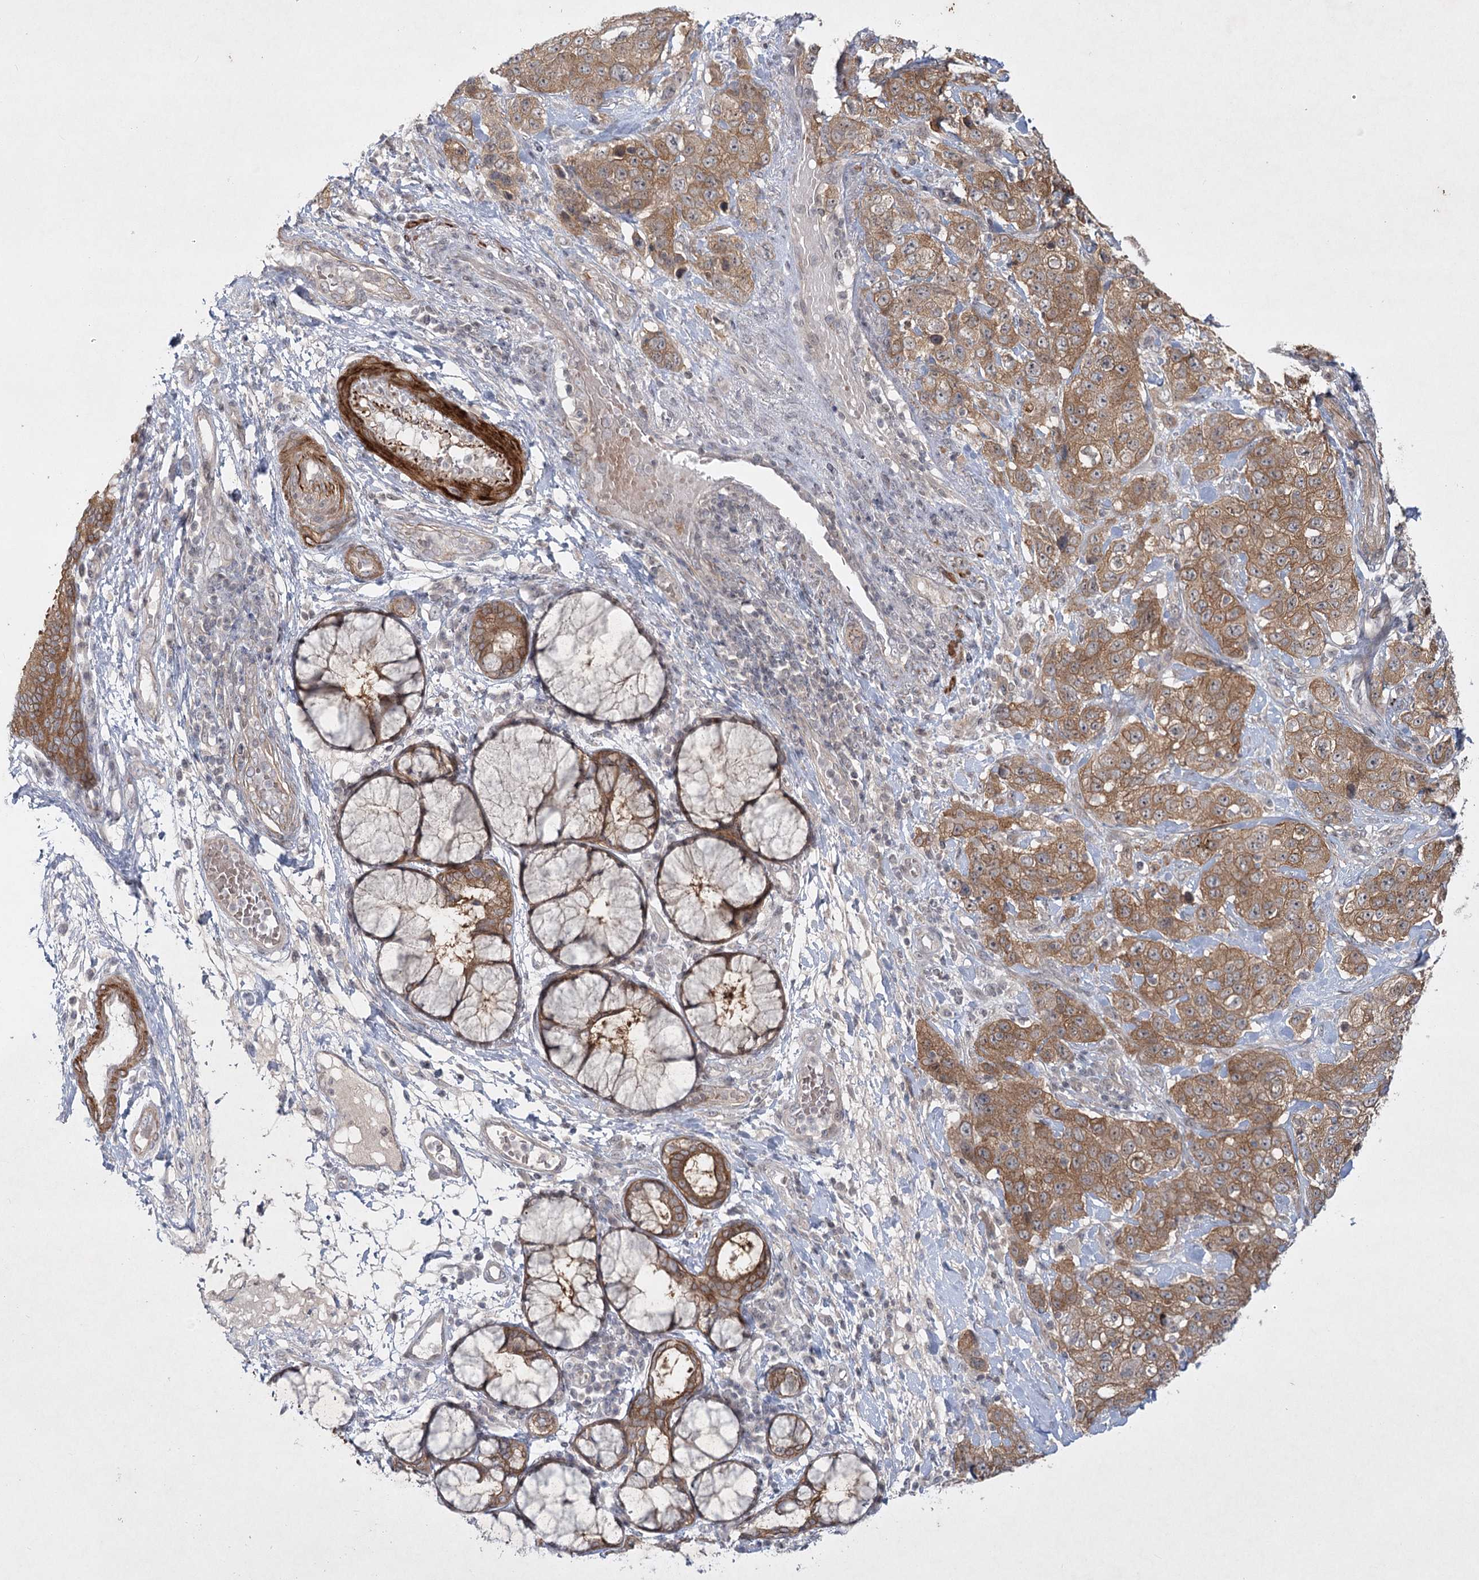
{"staining": {"intensity": "moderate", "quantity": ">75%", "location": "cytoplasmic/membranous"}, "tissue": "stomach cancer", "cell_type": "Tumor cells", "image_type": "cancer", "snomed": [{"axis": "morphology", "description": "Adenocarcinoma, NOS"}, {"axis": "topography", "description": "Stomach"}], "caption": "Brown immunohistochemical staining in stomach cancer (adenocarcinoma) exhibits moderate cytoplasmic/membranous expression in approximately >75% of tumor cells. Immunohistochemistry (ihc) stains the protein of interest in brown and the nuclei are stained blue.", "gene": "SH2D3A", "patient": {"sex": "male", "age": 48}}